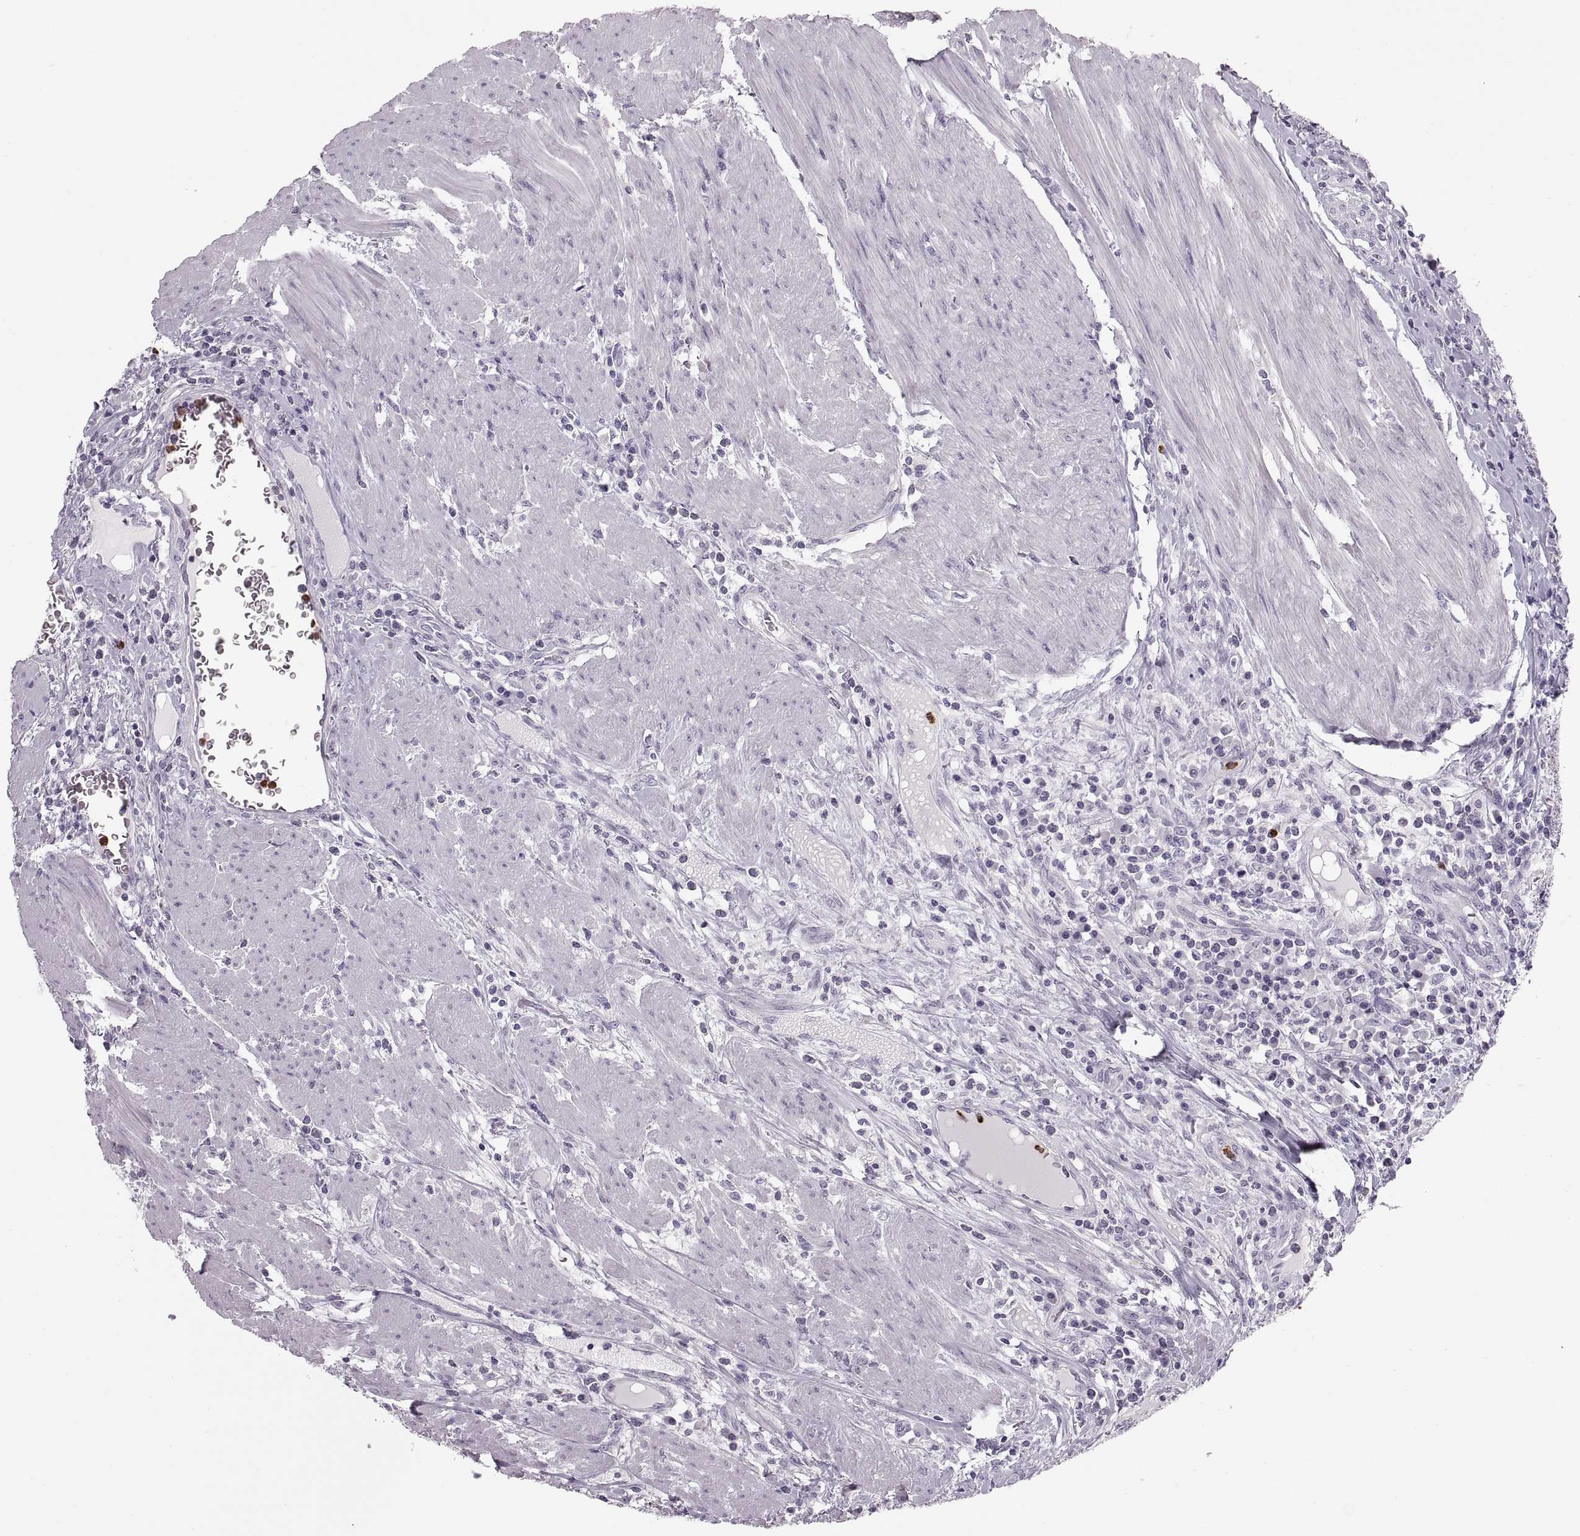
{"staining": {"intensity": "negative", "quantity": "none", "location": "none"}, "tissue": "colorectal cancer", "cell_type": "Tumor cells", "image_type": "cancer", "snomed": [{"axis": "morphology", "description": "Adenocarcinoma, NOS"}, {"axis": "topography", "description": "Colon"}], "caption": "DAB (3,3'-diaminobenzidine) immunohistochemical staining of human colorectal cancer (adenocarcinoma) reveals no significant expression in tumor cells.", "gene": "MILR1", "patient": {"sex": "male", "age": 53}}